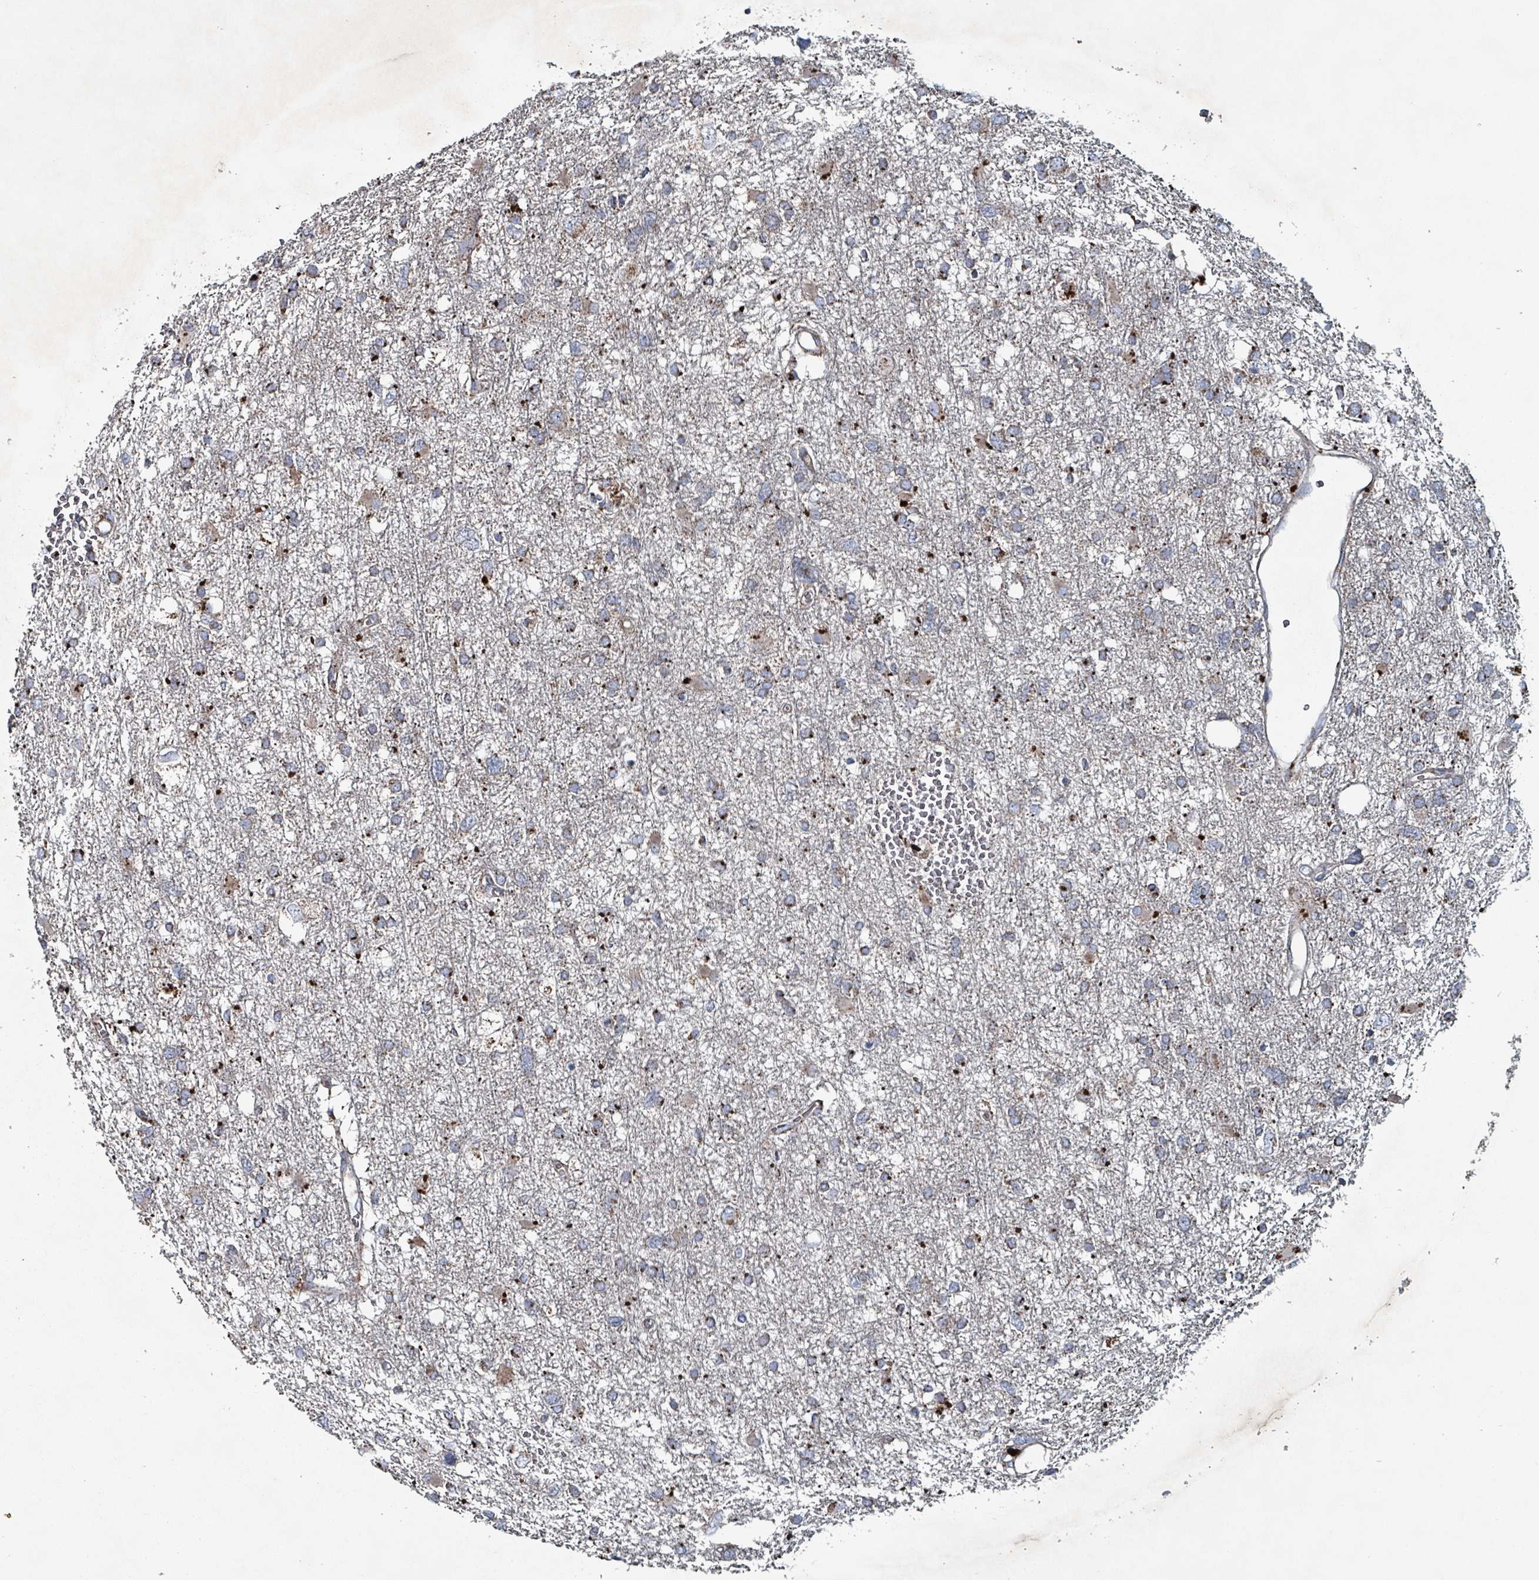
{"staining": {"intensity": "weak", "quantity": "25%-75%", "location": "cytoplasmic/membranous"}, "tissue": "glioma", "cell_type": "Tumor cells", "image_type": "cancer", "snomed": [{"axis": "morphology", "description": "Glioma, malignant, High grade"}, {"axis": "topography", "description": "Brain"}], "caption": "Protein expression analysis of glioma displays weak cytoplasmic/membranous staining in about 25%-75% of tumor cells. The staining was performed using DAB (3,3'-diaminobenzidine), with brown indicating positive protein expression. Nuclei are stained blue with hematoxylin.", "gene": "ABHD18", "patient": {"sex": "male", "age": 61}}